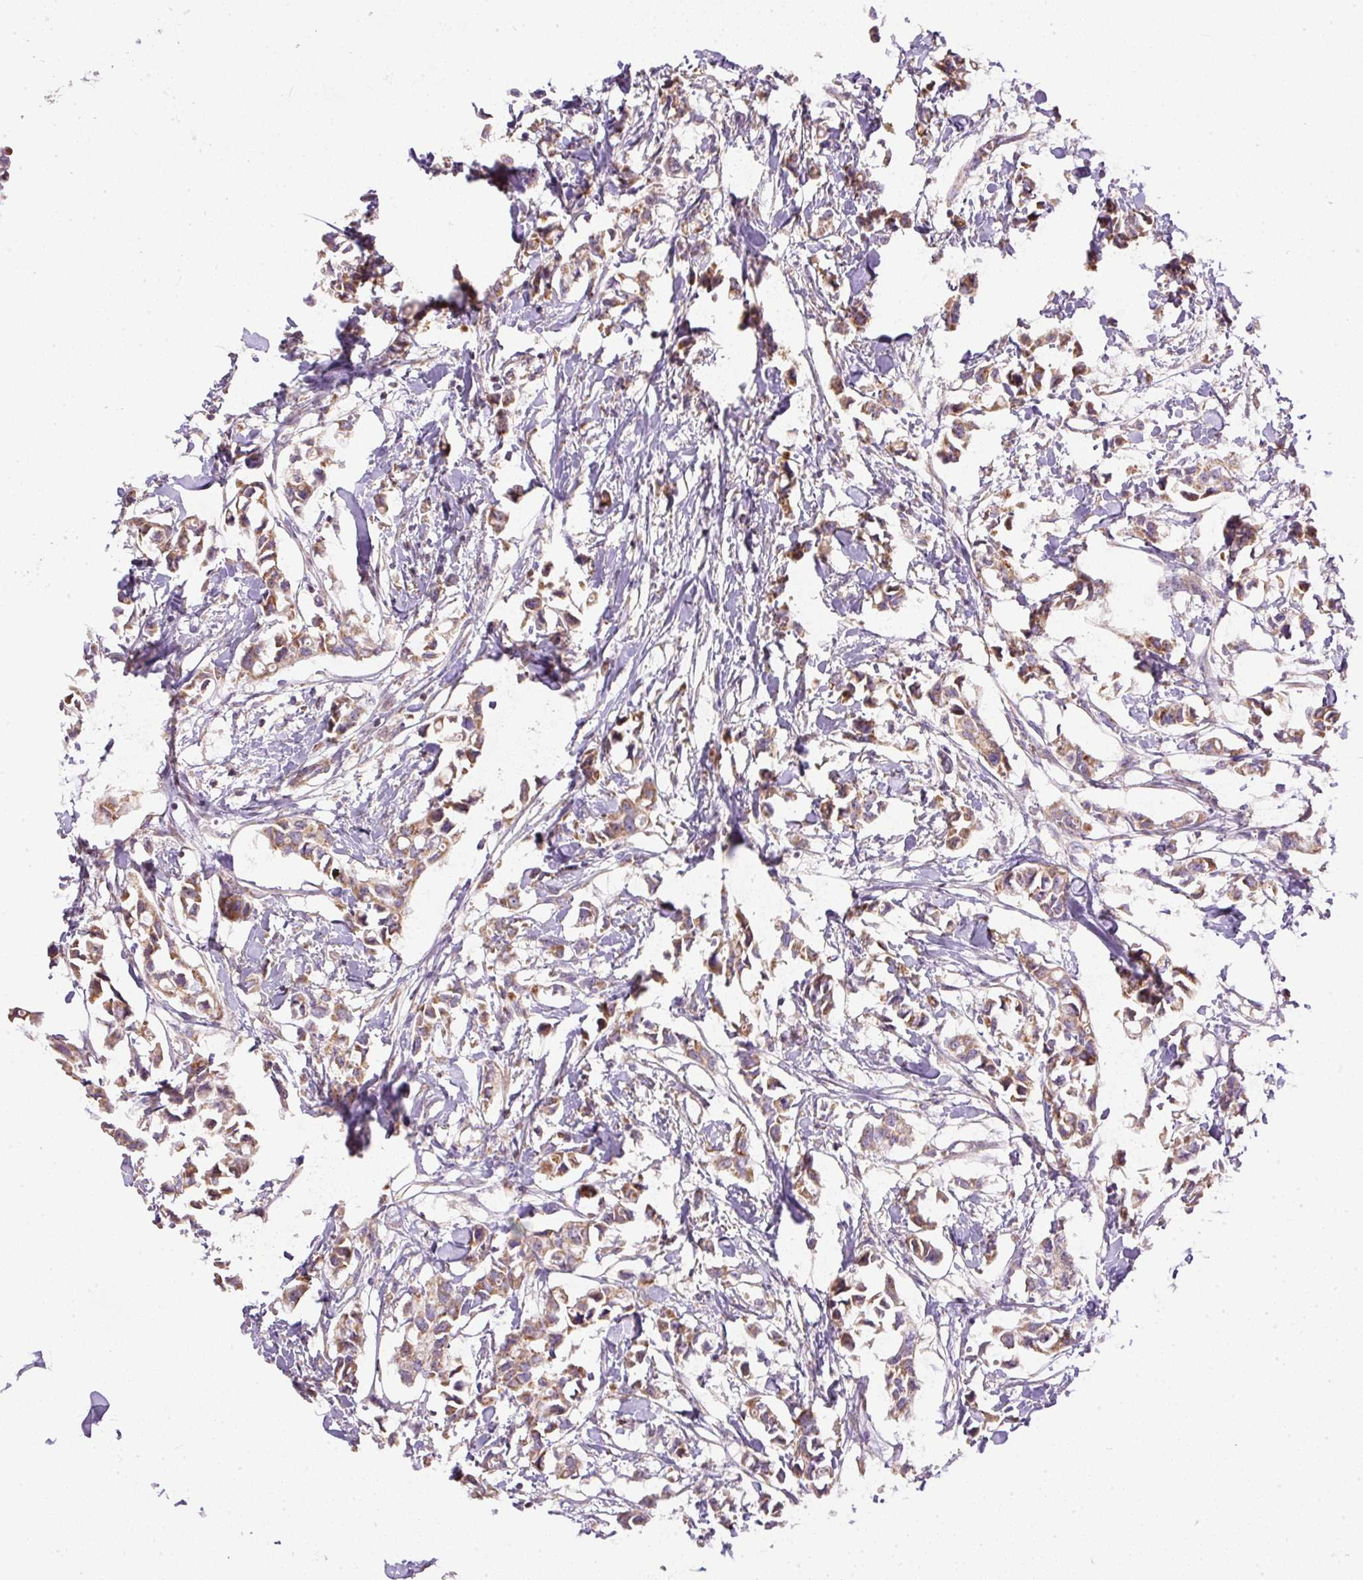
{"staining": {"intensity": "moderate", "quantity": ">75%", "location": "cytoplasmic/membranous"}, "tissue": "breast cancer", "cell_type": "Tumor cells", "image_type": "cancer", "snomed": [{"axis": "morphology", "description": "Duct carcinoma"}, {"axis": "topography", "description": "Breast"}], "caption": "IHC of breast cancer reveals medium levels of moderate cytoplasmic/membranous positivity in about >75% of tumor cells. (IHC, brightfield microscopy, high magnification).", "gene": "NDUFAF2", "patient": {"sex": "female", "age": 41}}